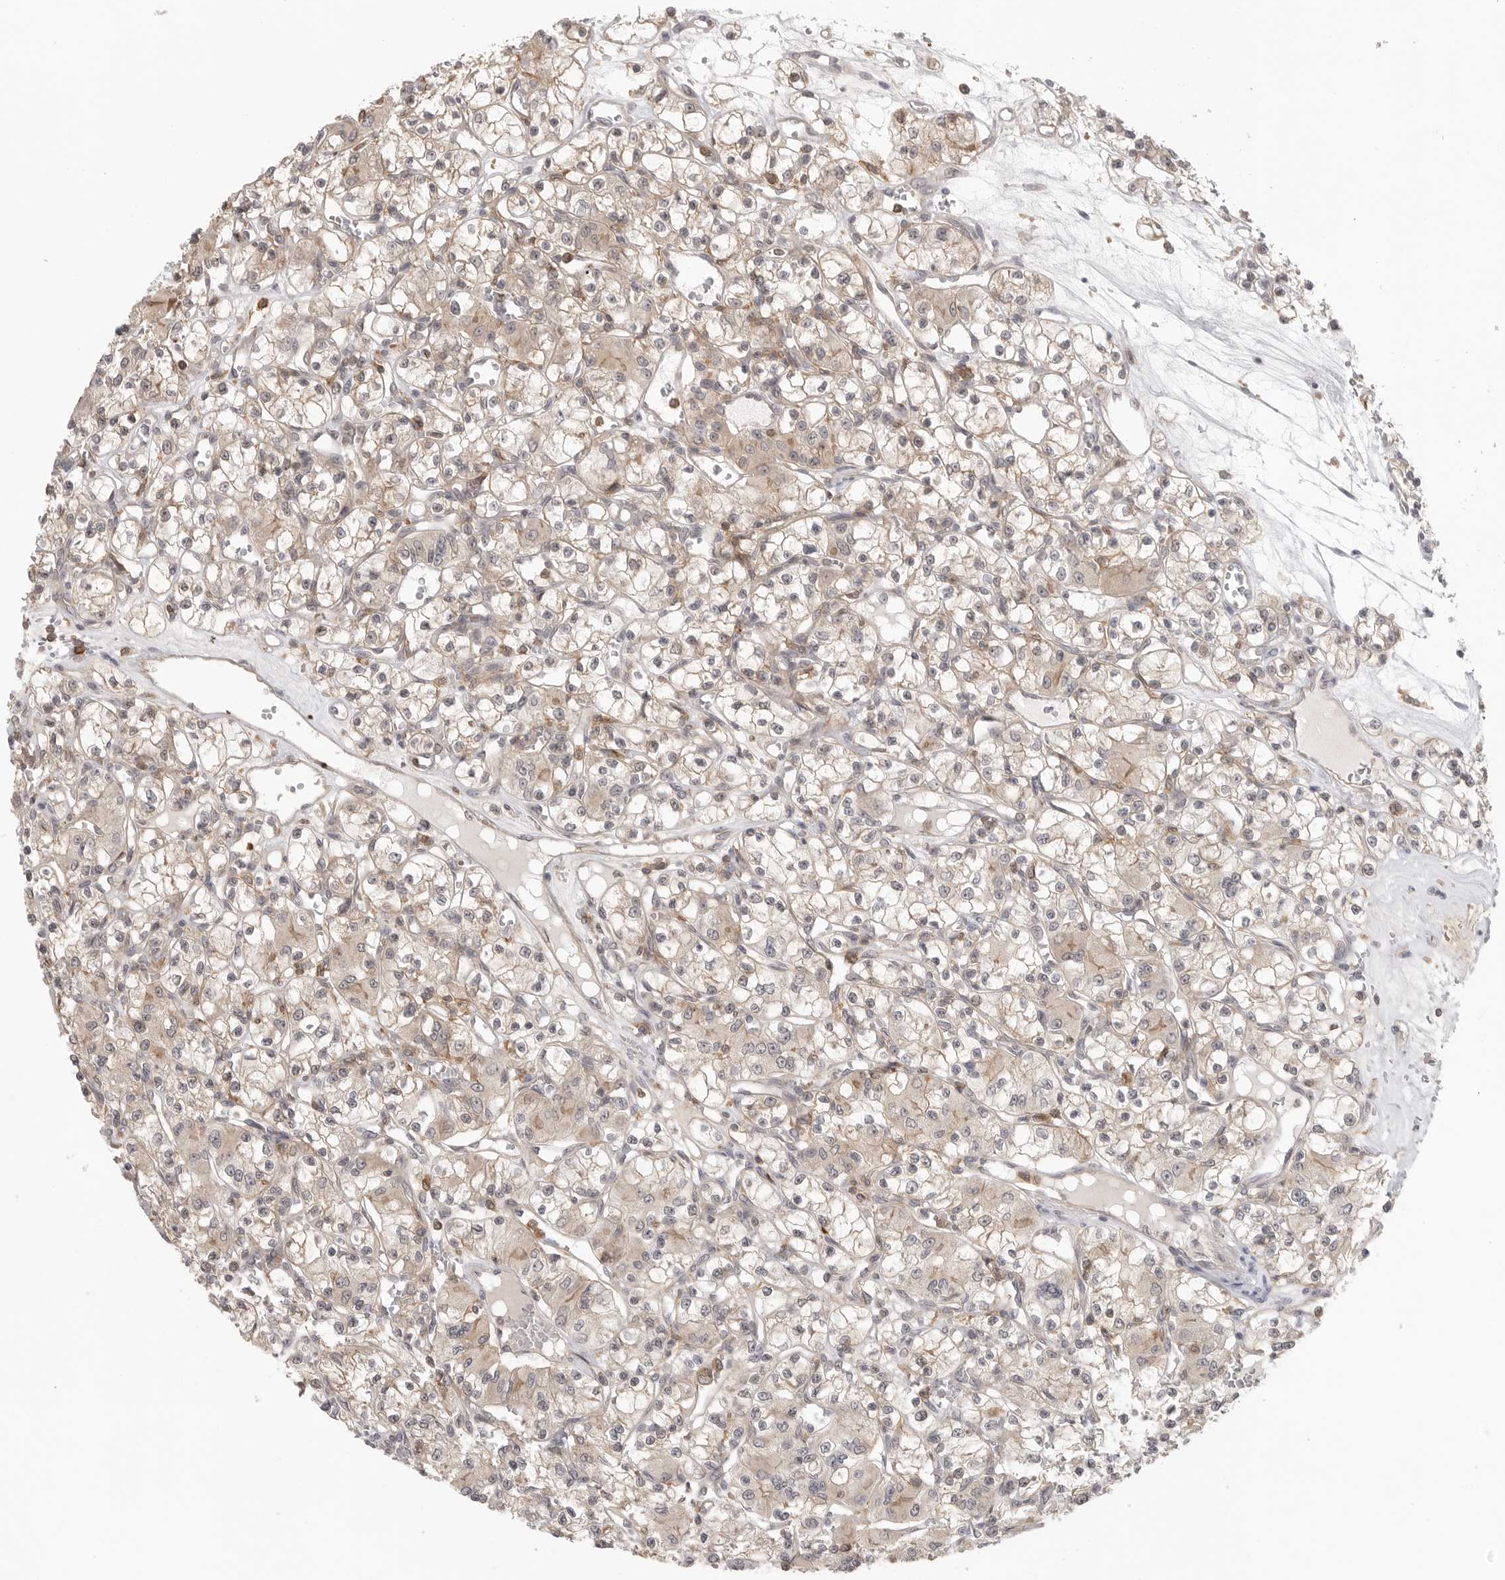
{"staining": {"intensity": "weak", "quantity": "25%-75%", "location": "cytoplasmic/membranous"}, "tissue": "renal cancer", "cell_type": "Tumor cells", "image_type": "cancer", "snomed": [{"axis": "morphology", "description": "Adenocarcinoma, NOS"}, {"axis": "topography", "description": "Kidney"}], "caption": "Immunohistochemical staining of human adenocarcinoma (renal) demonstrates low levels of weak cytoplasmic/membranous staining in approximately 25%-75% of tumor cells.", "gene": "DBNL", "patient": {"sex": "female", "age": 59}}